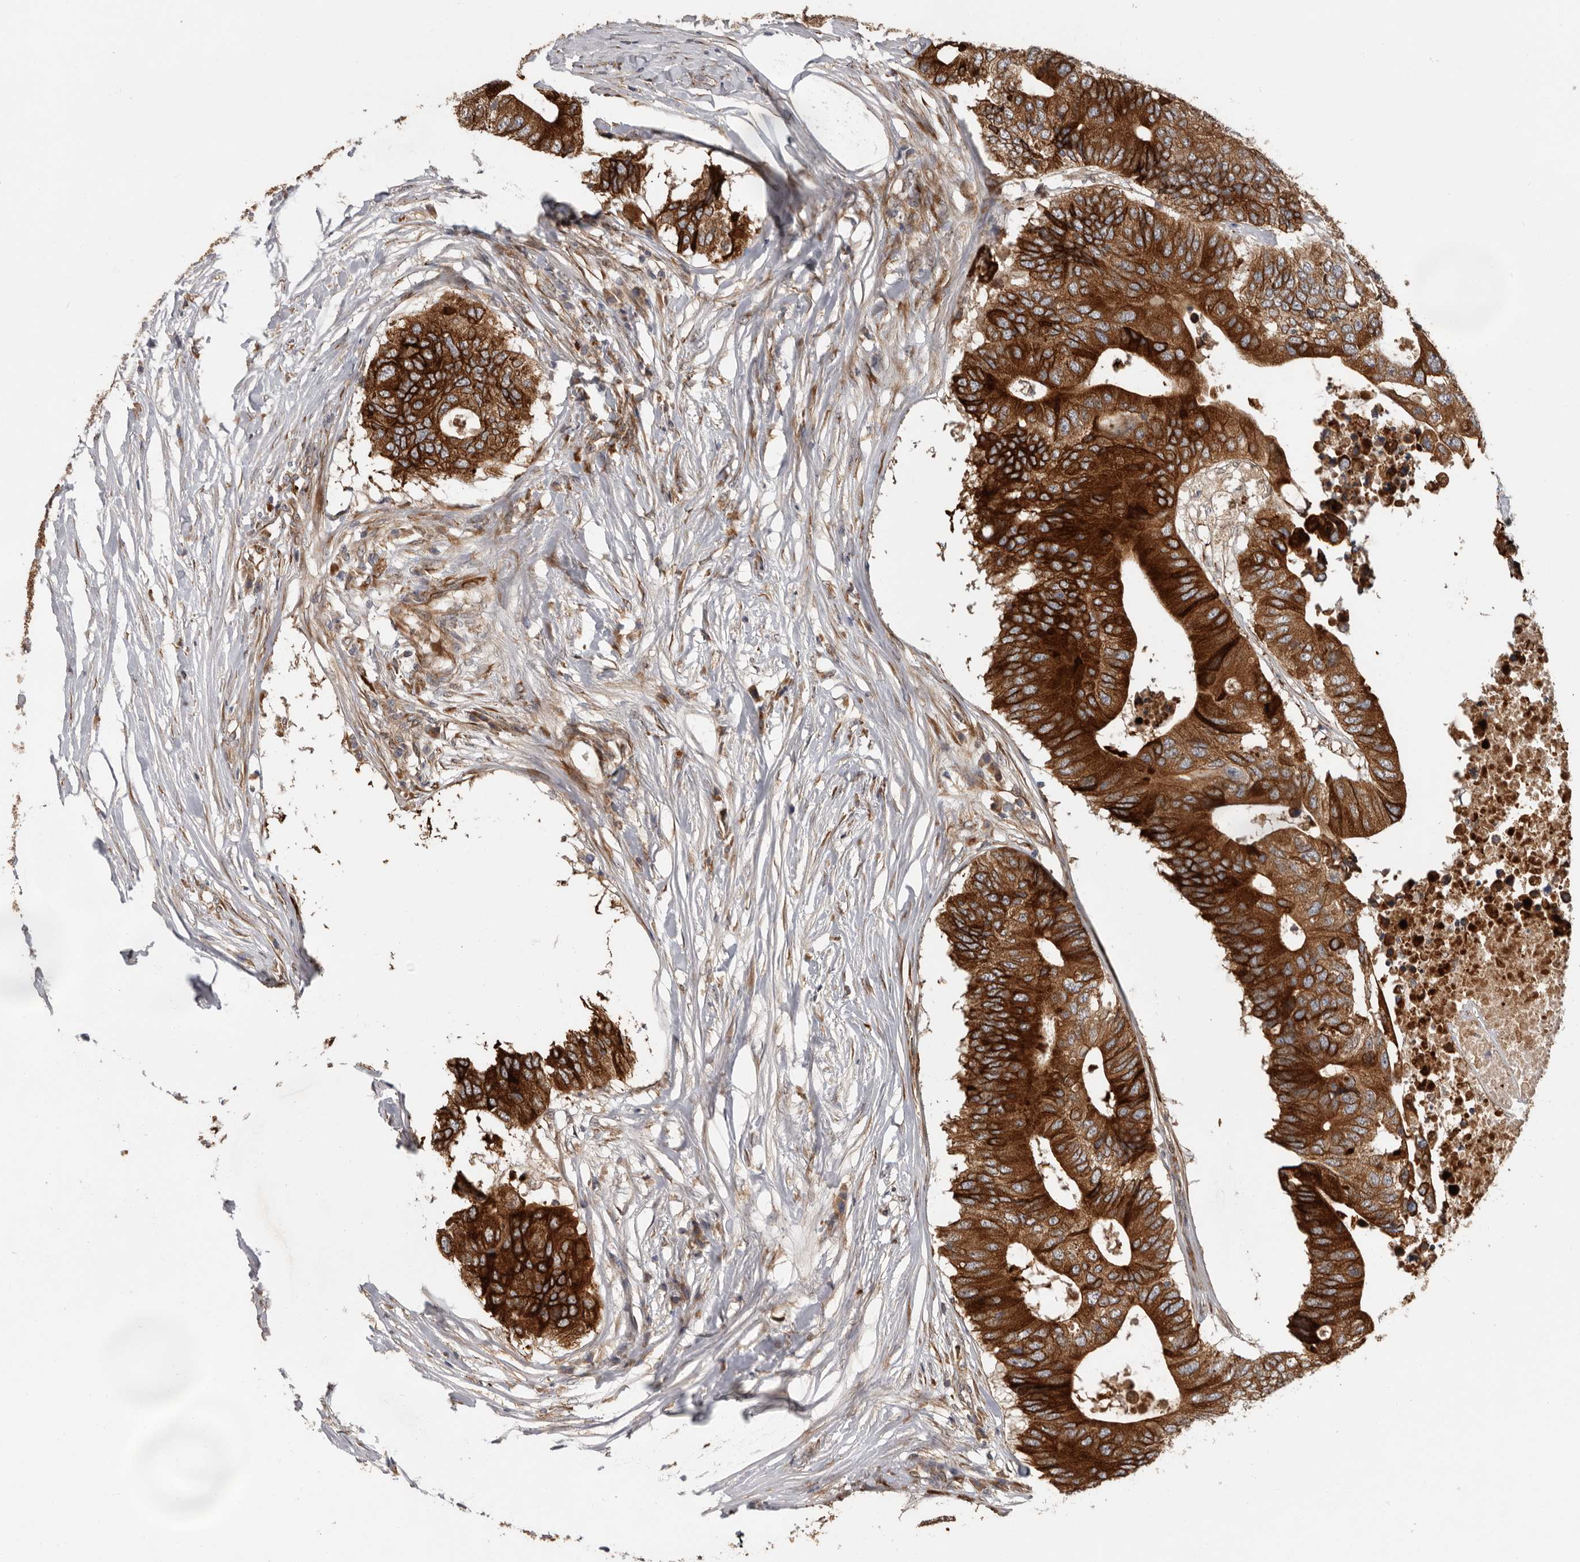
{"staining": {"intensity": "strong", "quantity": ">75%", "location": "cytoplasmic/membranous"}, "tissue": "colorectal cancer", "cell_type": "Tumor cells", "image_type": "cancer", "snomed": [{"axis": "morphology", "description": "Adenocarcinoma, NOS"}, {"axis": "topography", "description": "Colon"}], "caption": "Immunohistochemistry (DAB (3,3'-diaminobenzidine)) staining of human colorectal cancer (adenocarcinoma) demonstrates strong cytoplasmic/membranous protein positivity in approximately >75% of tumor cells.", "gene": "MTF1", "patient": {"sex": "male", "age": 71}}